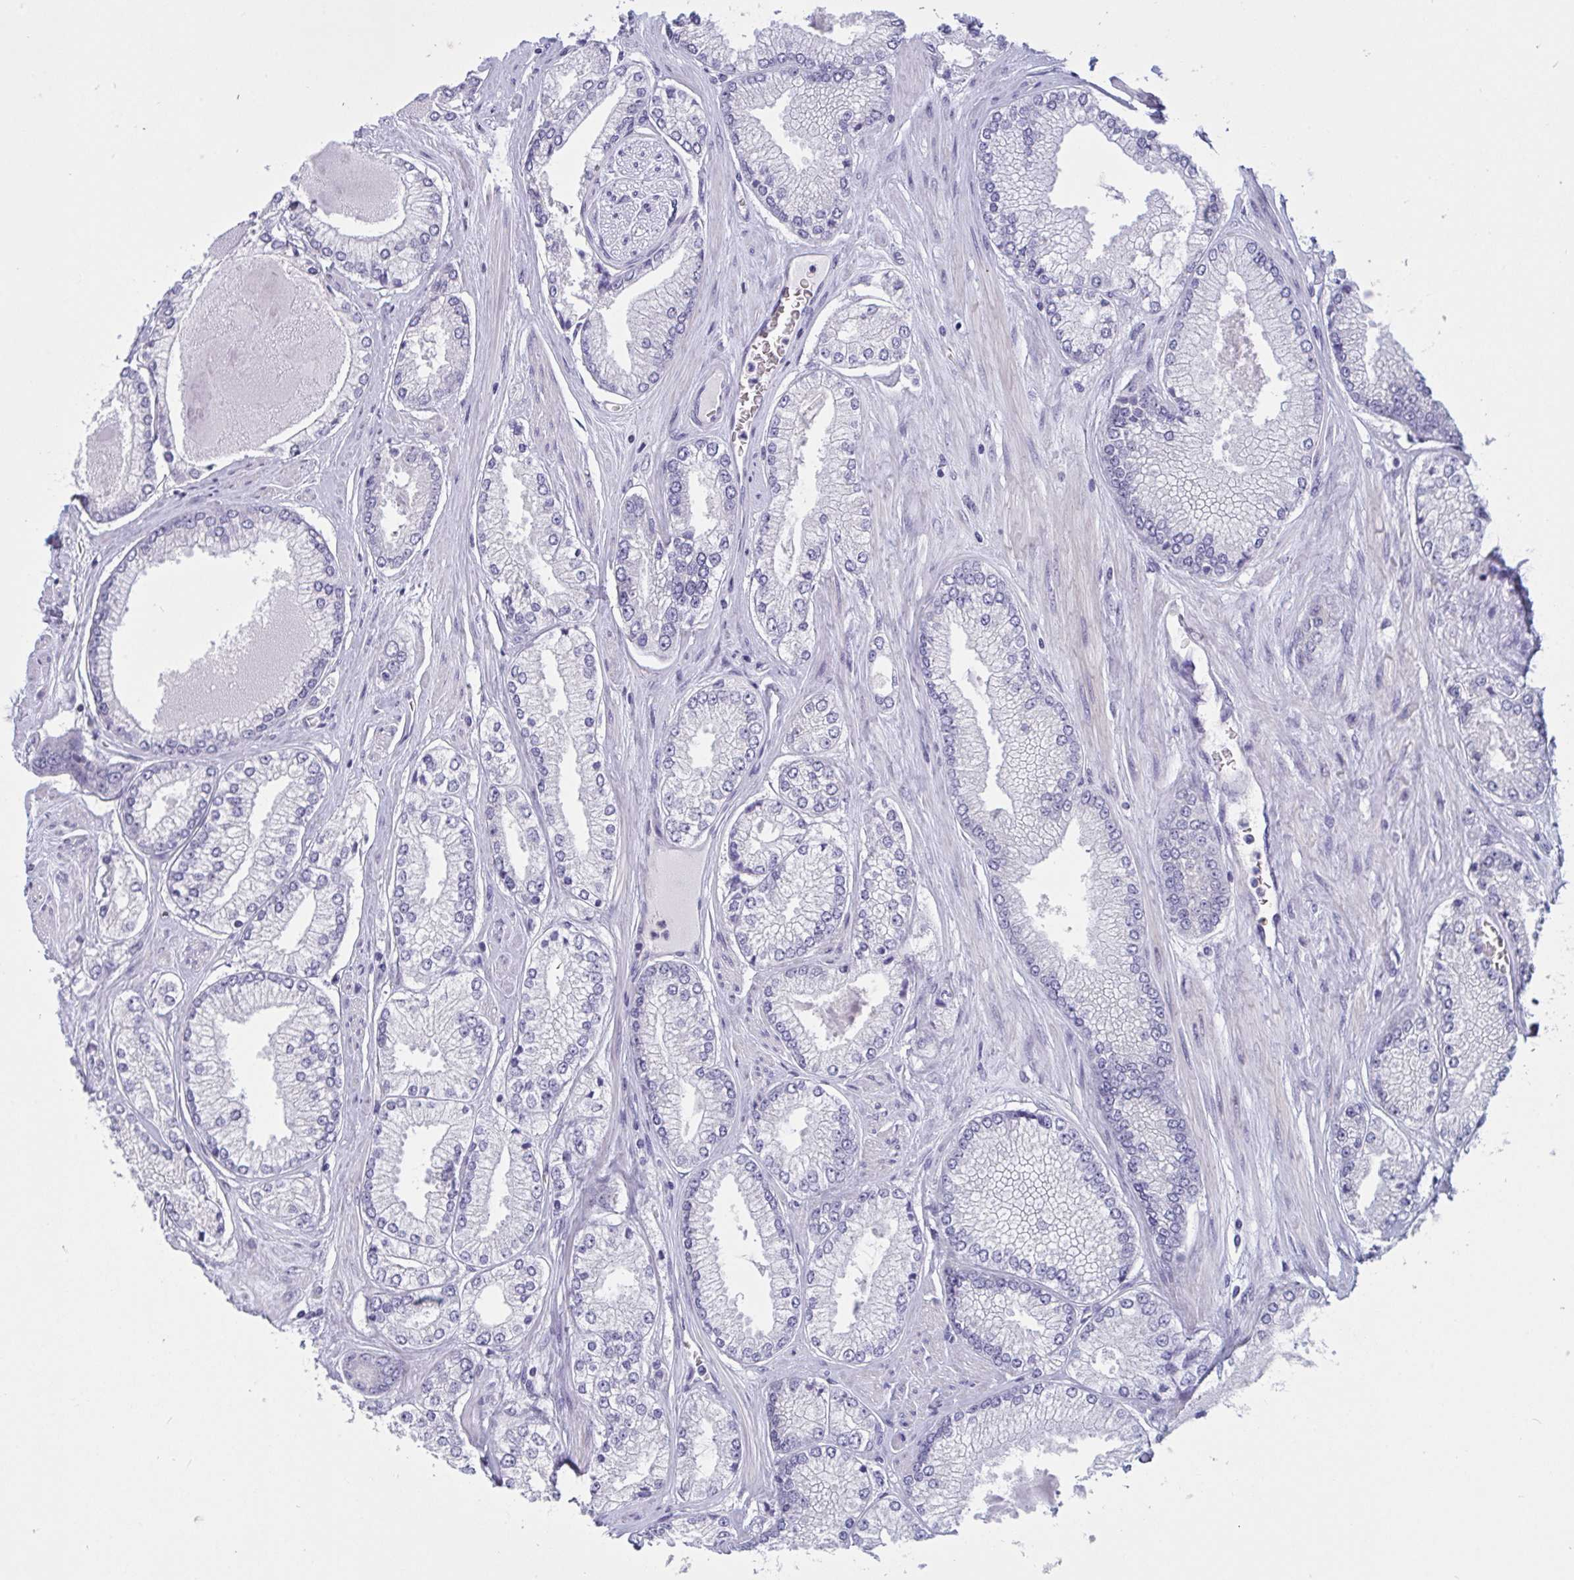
{"staining": {"intensity": "negative", "quantity": "none", "location": "none"}, "tissue": "prostate cancer", "cell_type": "Tumor cells", "image_type": "cancer", "snomed": [{"axis": "morphology", "description": "Adenocarcinoma, Low grade"}, {"axis": "topography", "description": "Prostate"}], "caption": "Immunohistochemical staining of prostate cancer reveals no significant expression in tumor cells.", "gene": "OXLD1", "patient": {"sex": "male", "age": 67}}